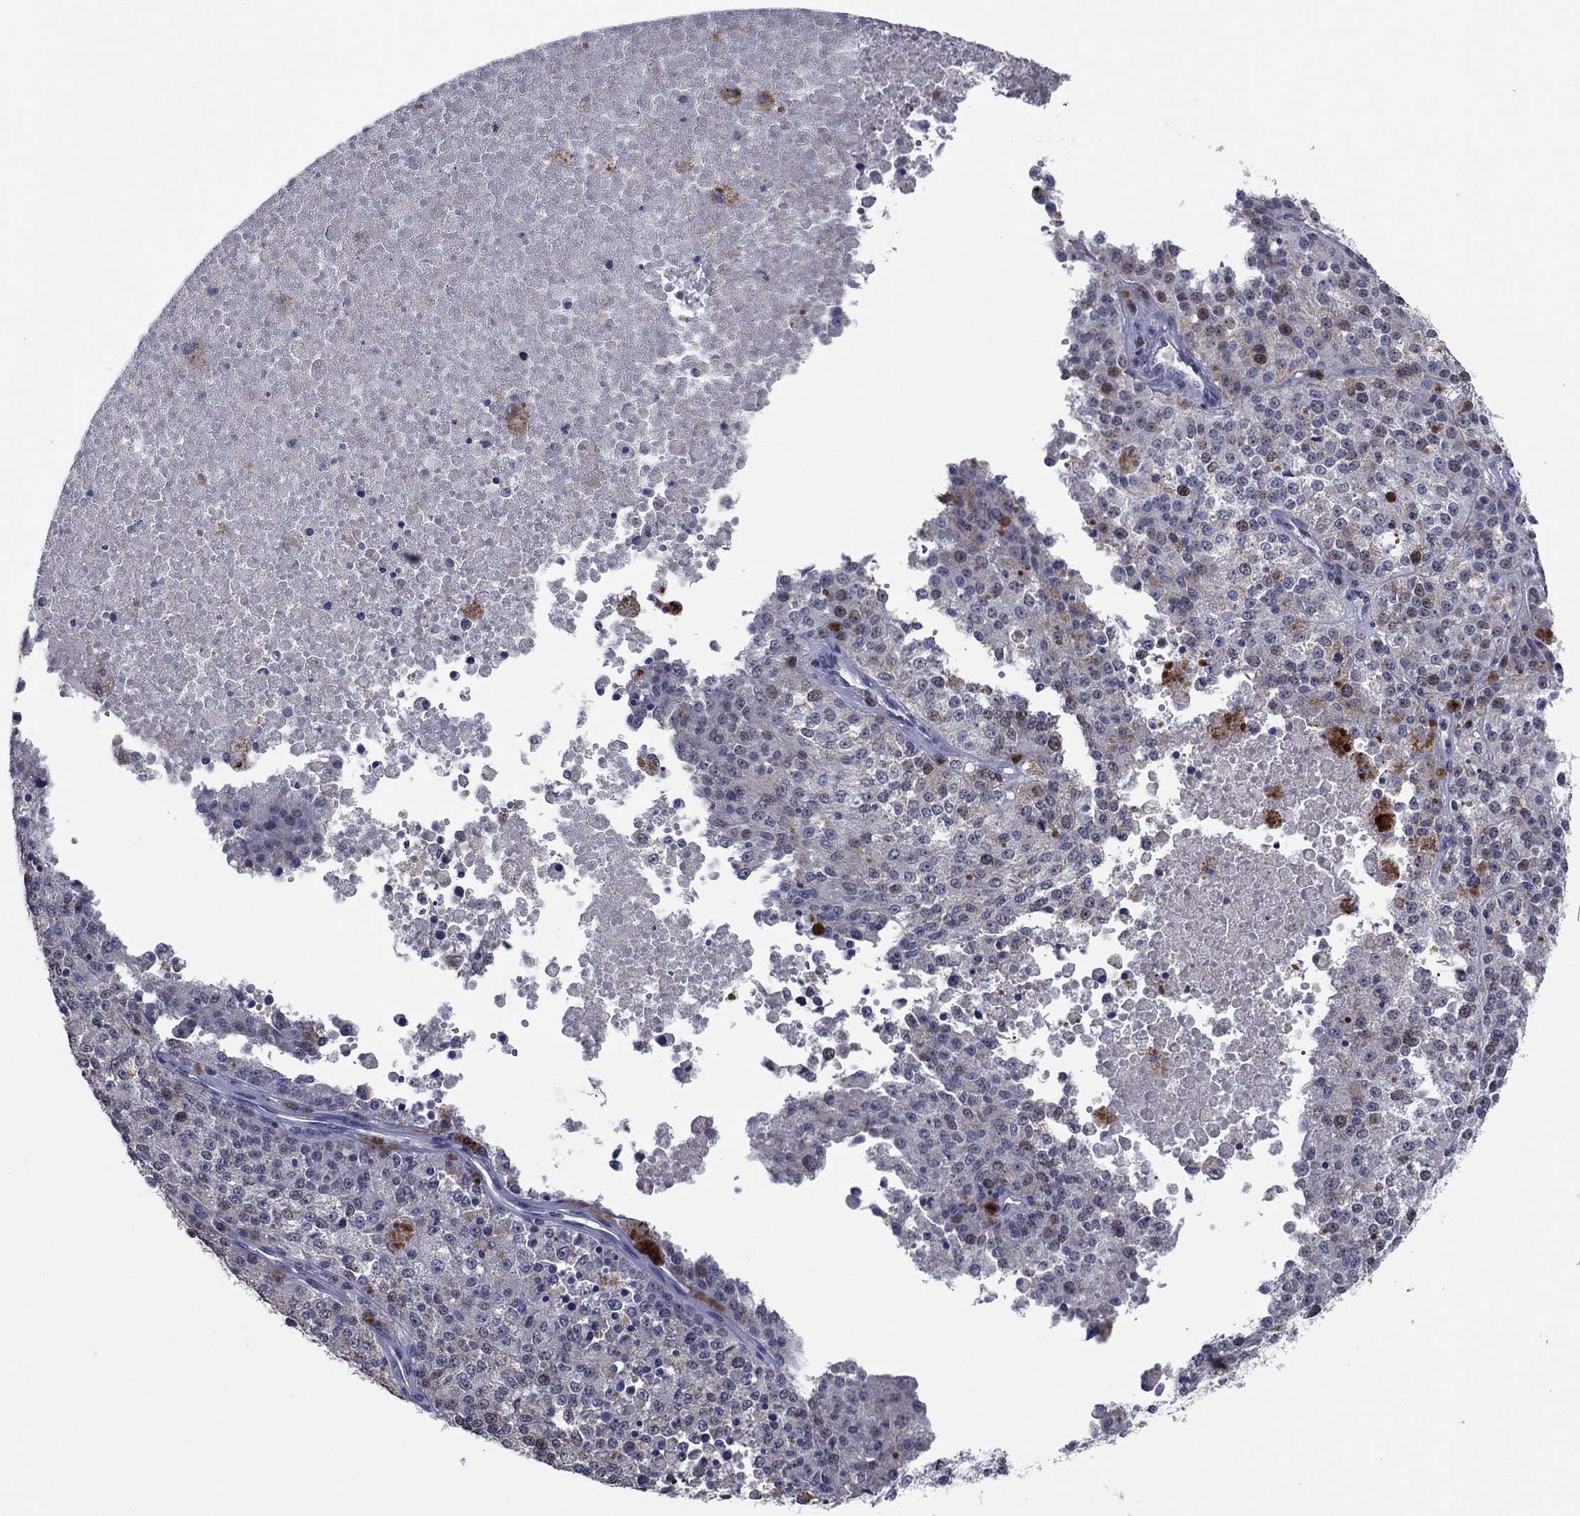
{"staining": {"intensity": "negative", "quantity": "none", "location": "none"}, "tissue": "melanoma", "cell_type": "Tumor cells", "image_type": "cancer", "snomed": [{"axis": "morphology", "description": "Malignant melanoma, Metastatic site"}, {"axis": "topography", "description": "Lymph node"}], "caption": "This is a photomicrograph of immunohistochemistry staining of malignant melanoma (metastatic site), which shows no positivity in tumor cells.", "gene": "TYMS", "patient": {"sex": "female", "age": 64}}